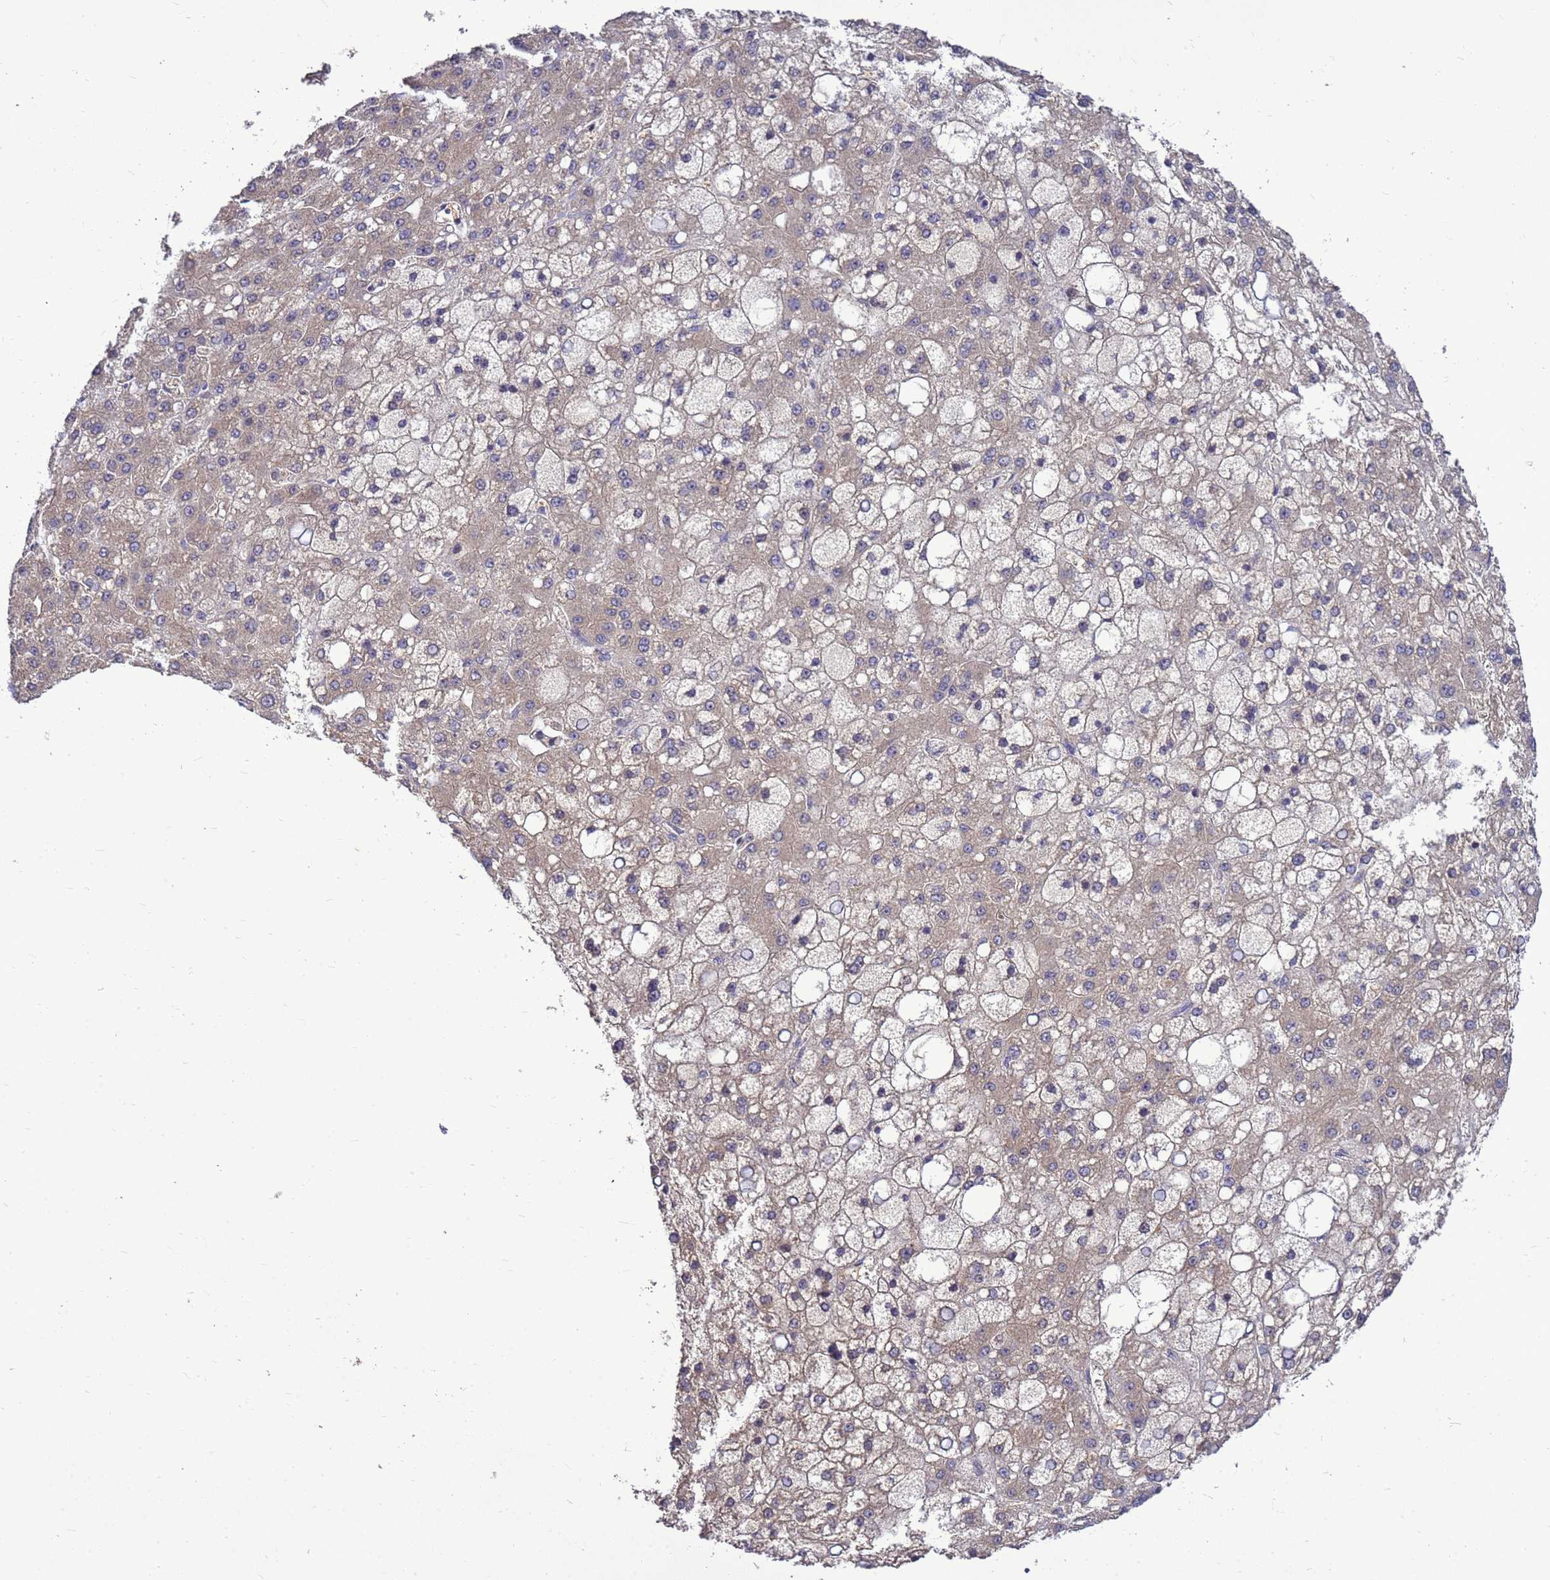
{"staining": {"intensity": "weak", "quantity": "25%-75%", "location": "cytoplasmic/membranous"}, "tissue": "liver cancer", "cell_type": "Tumor cells", "image_type": "cancer", "snomed": [{"axis": "morphology", "description": "Carcinoma, Hepatocellular, NOS"}, {"axis": "topography", "description": "Liver"}], "caption": "Human liver cancer stained with a brown dye displays weak cytoplasmic/membranous positive staining in approximately 25%-75% of tumor cells.", "gene": "EIF4EBP3", "patient": {"sex": "male", "age": 67}}